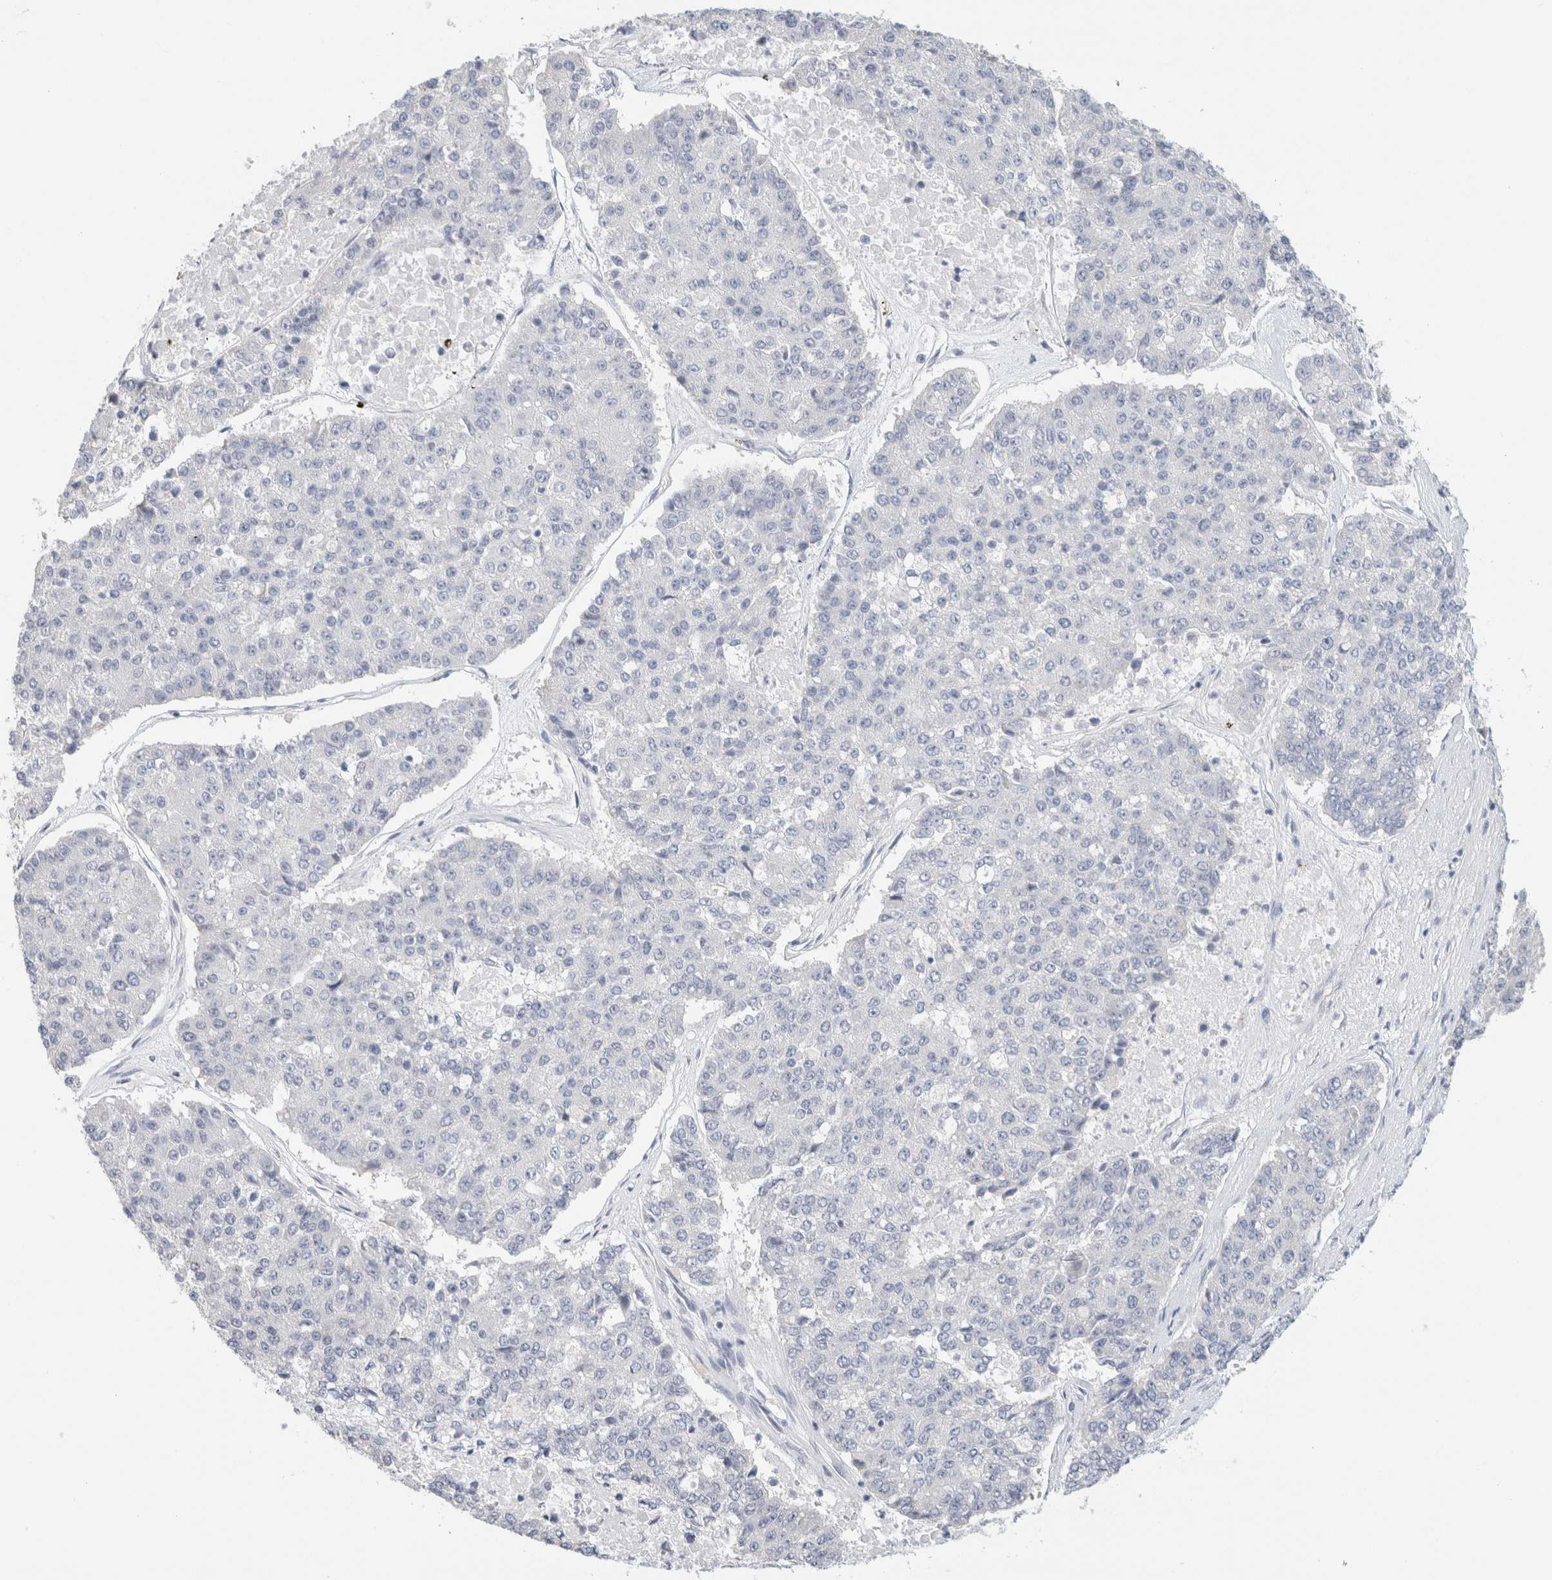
{"staining": {"intensity": "negative", "quantity": "none", "location": "none"}, "tissue": "pancreatic cancer", "cell_type": "Tumor cells", "image_type": "cancer", "snomed": [{"axis": "morphology", "description": "Adenocarcinoma, NOS"}, {"axis": "topography", "description": "Pancreas"}], "caption": "Pancreatic adenocarcinoma was stained to show a protein in brown. There is no significant expression in tumor cells. (DAB (3,3'-diaminobenzidine) immunohistochemistry visualized using brightfield microscopy, high magnification).", "gene": "NEFM", "patient": {"sex": "male", "age": 50}}